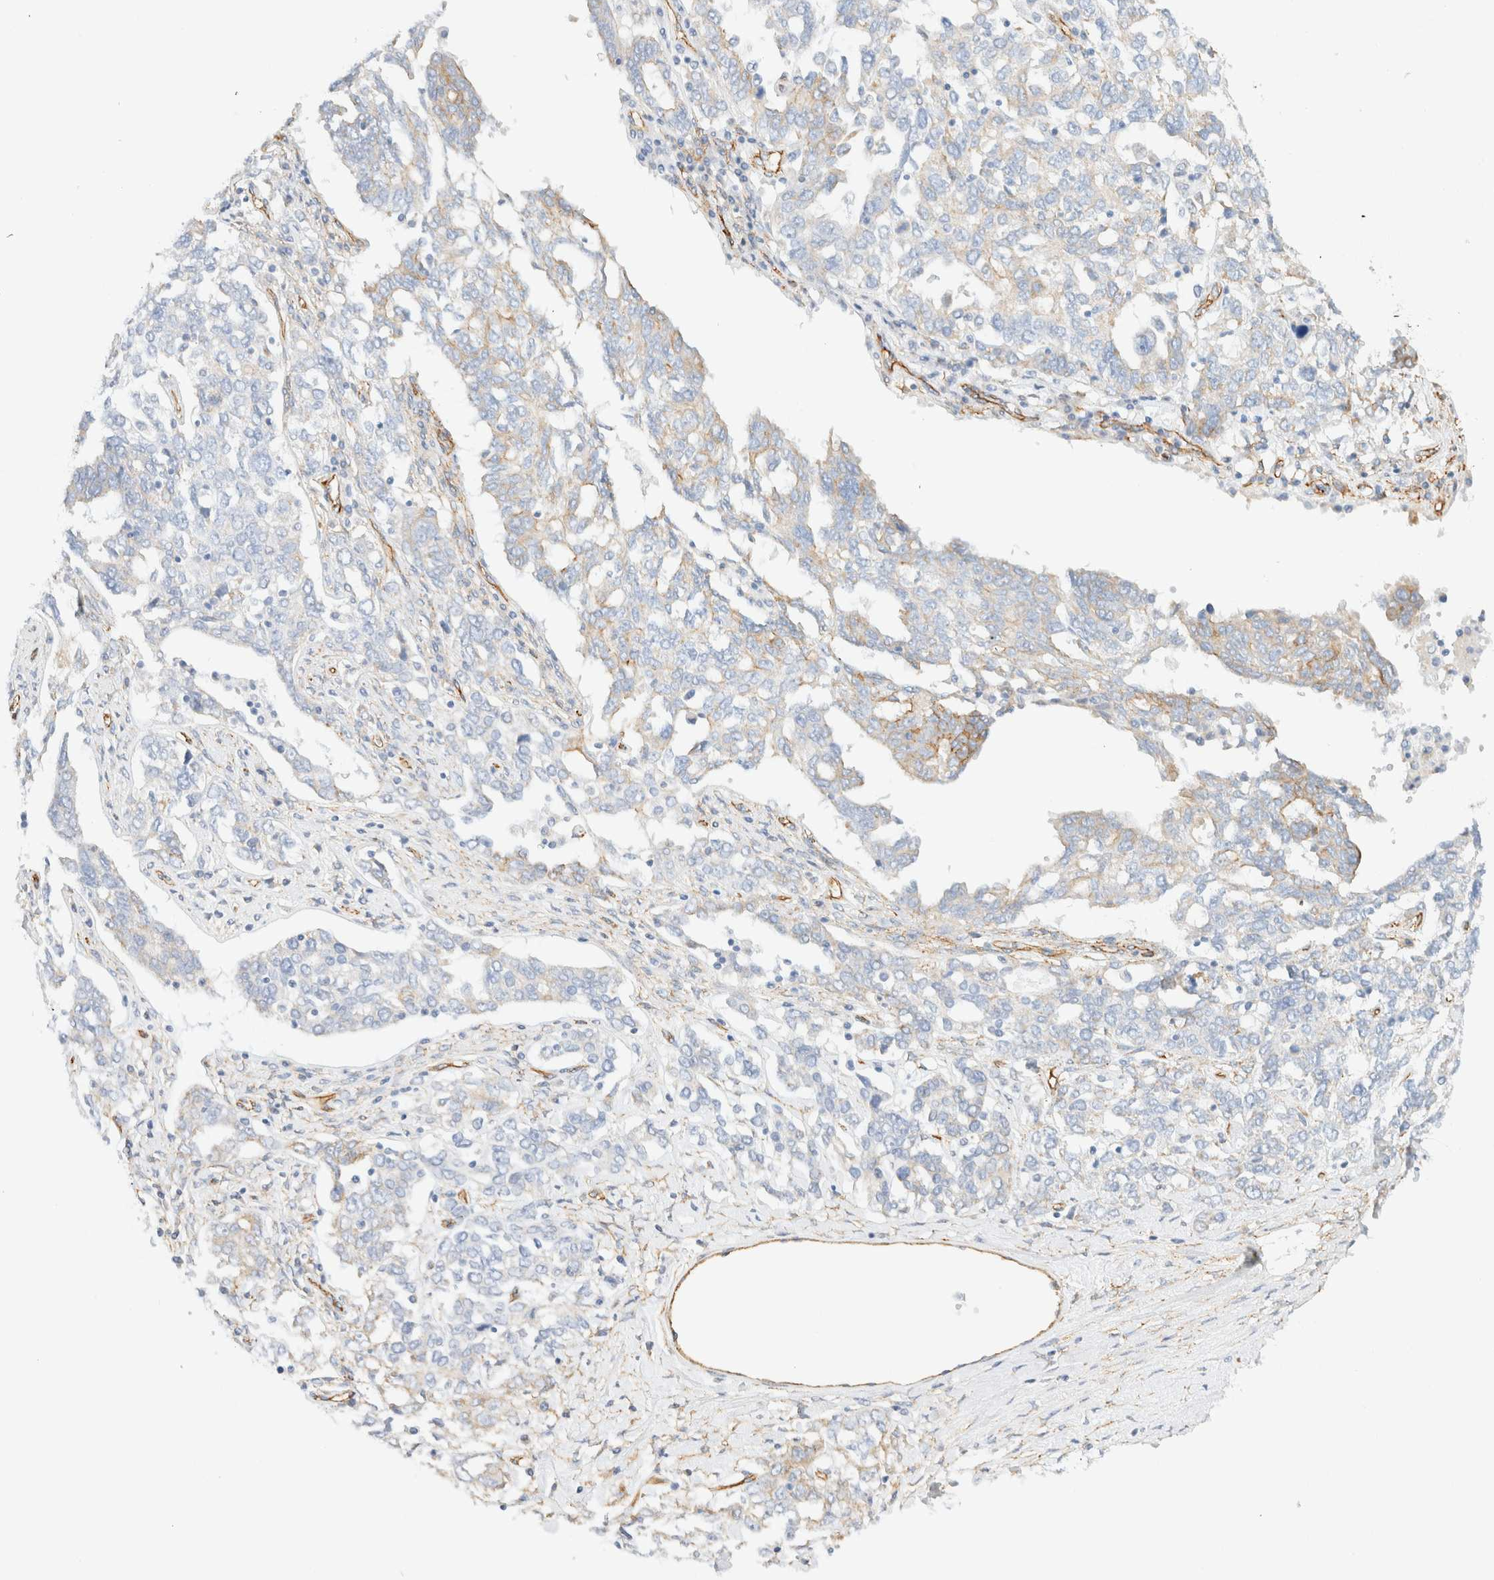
{"staining": {"intensity": "weak", "quantity": "<25%", "location": "cytoplasmic/membranous"}, "tissue": "ovarian cancer", "cell_type": "Tumor cells", "image_type": "cancer", "snomed": [{"axis": "morphology", "description": "Carcinoma, endometroid"}, {"axis": "topography", "description": "Ovary"}], "caption": "Immunohistochemistry (IHC) image of neoplastic tissue: endometroid carcinoma (ovarian) stained with DAB displays no significant protein expression in tumor cells.", "gene": "CYB5R4", "patient": {"sex": "female", "age": 62}}